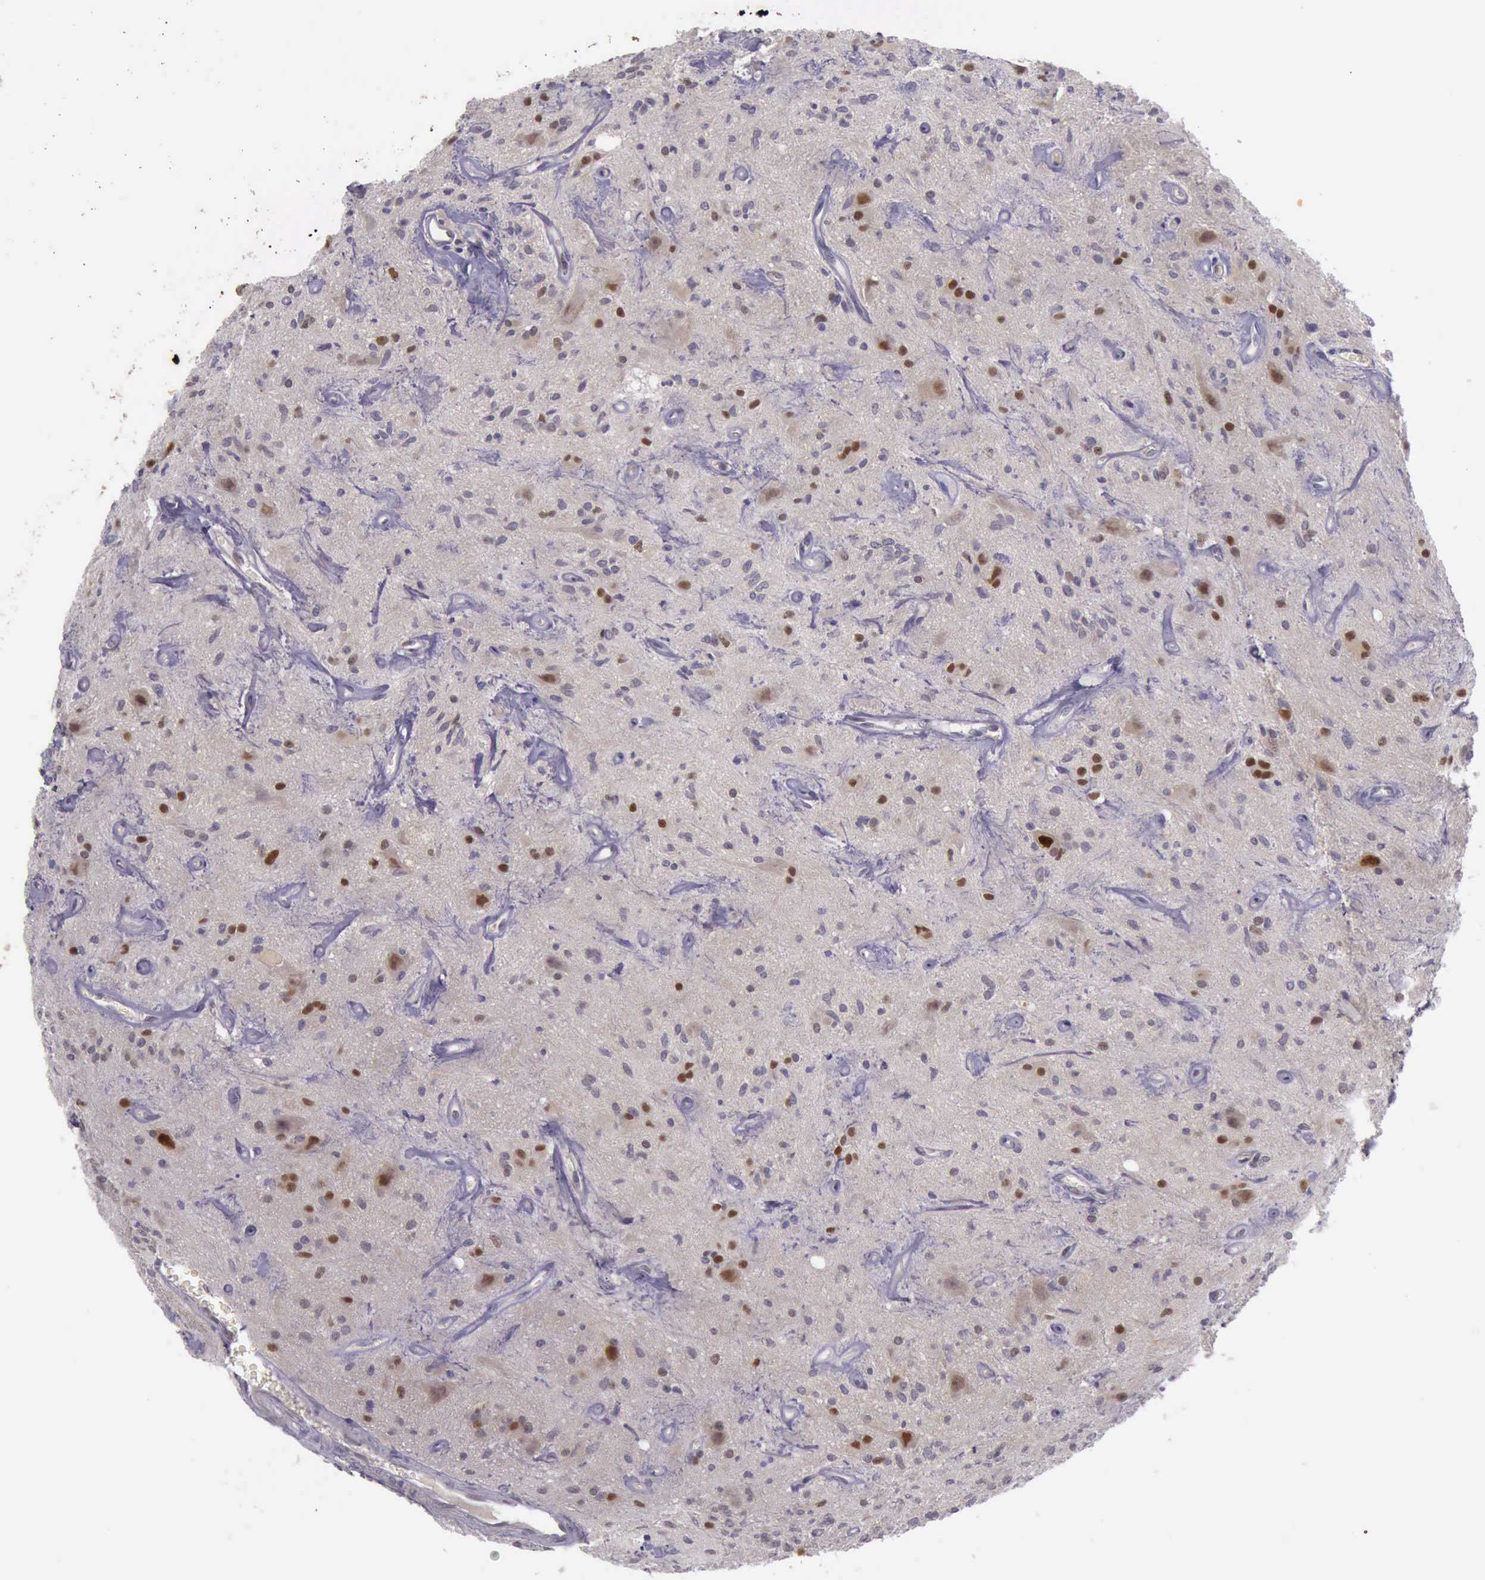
{"staining": {"intensity": "moderate", "quantity": "25%-75%", "location": "cytoplasmic/membranous,nuclear"}, "tissue": "glioma", "cell_type": "Tumor cells", "image_type": "cancer", "snomed": [{"axis": "morphology", "description": "Glioma, malignant, Low grade"}, {"axis": "topography", "description": "Brain"}], "caption": "Immunohistochemistry of malignant glioma (low-grade) exhibits medium levels of moderate cytoplasmic/membranous and nuclear positivity in about 25%-75% of tumor cells. The staining is performed using DAB brown chromogen to label protein expression. The nuclei are counter-stained blue using hematoxylin.", "gene": "ARNT2", "patient": {"sex": "female", "age": 15}}